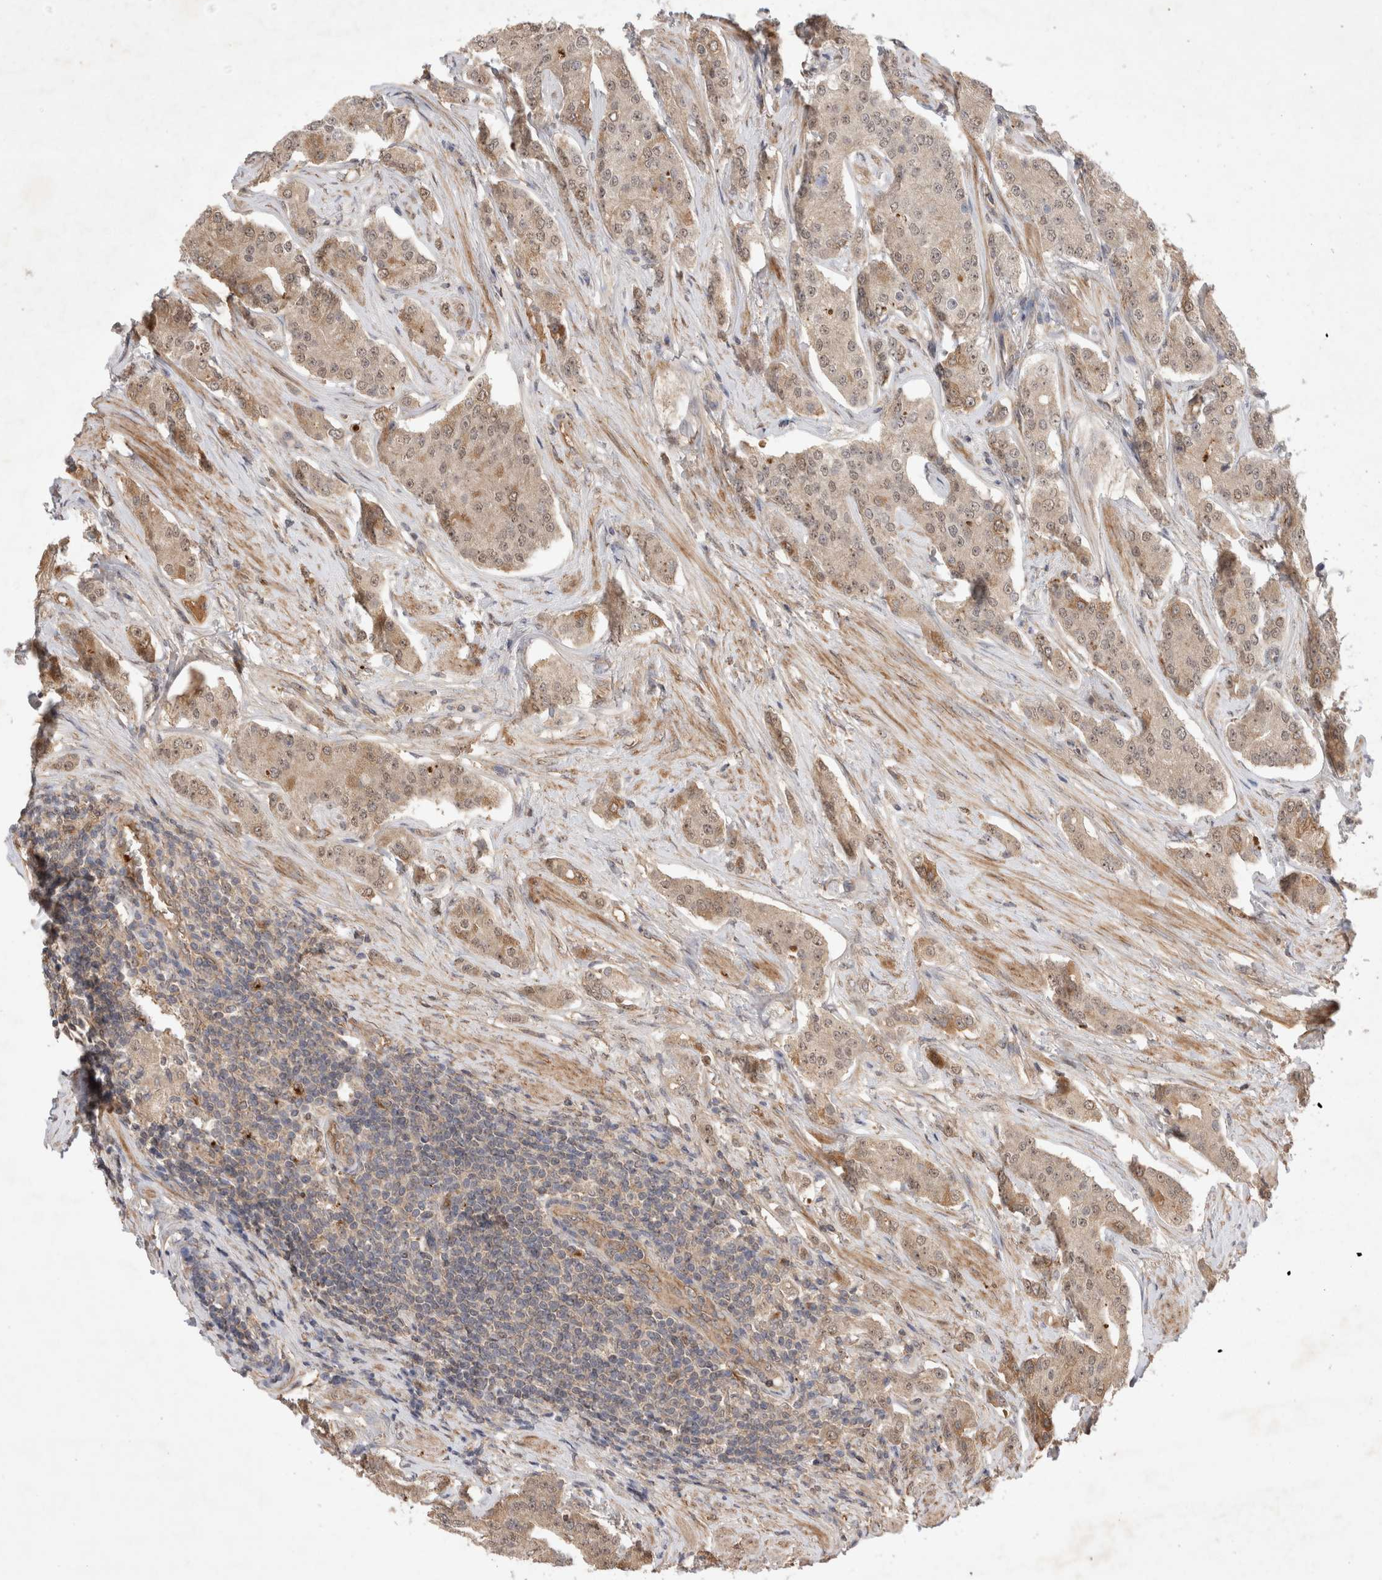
{"staining": {"intensity": "weak", "quantity": ">75%", "location": "cytoplasmic/membranous,nuclear"}, "tissue": "prostate cancer", "cell_type": "Tumor cells", "image_type": "cancer", "snomed": [{"axis": "morphology", "description": "Adenocarcinoma, High grade"}, {"axis": "topography", "description": "Prostate"}], "caption": "A histopathology image showing weak cytoplasmic/membranous and nuclear positivity in about >75% of tumor cells in high-grade adenocarcinoma (prostate), as visualized by brown immunohistochemical staining.", "gene": "FAM221A", "patient": {"sex": "male", "age": 71}}